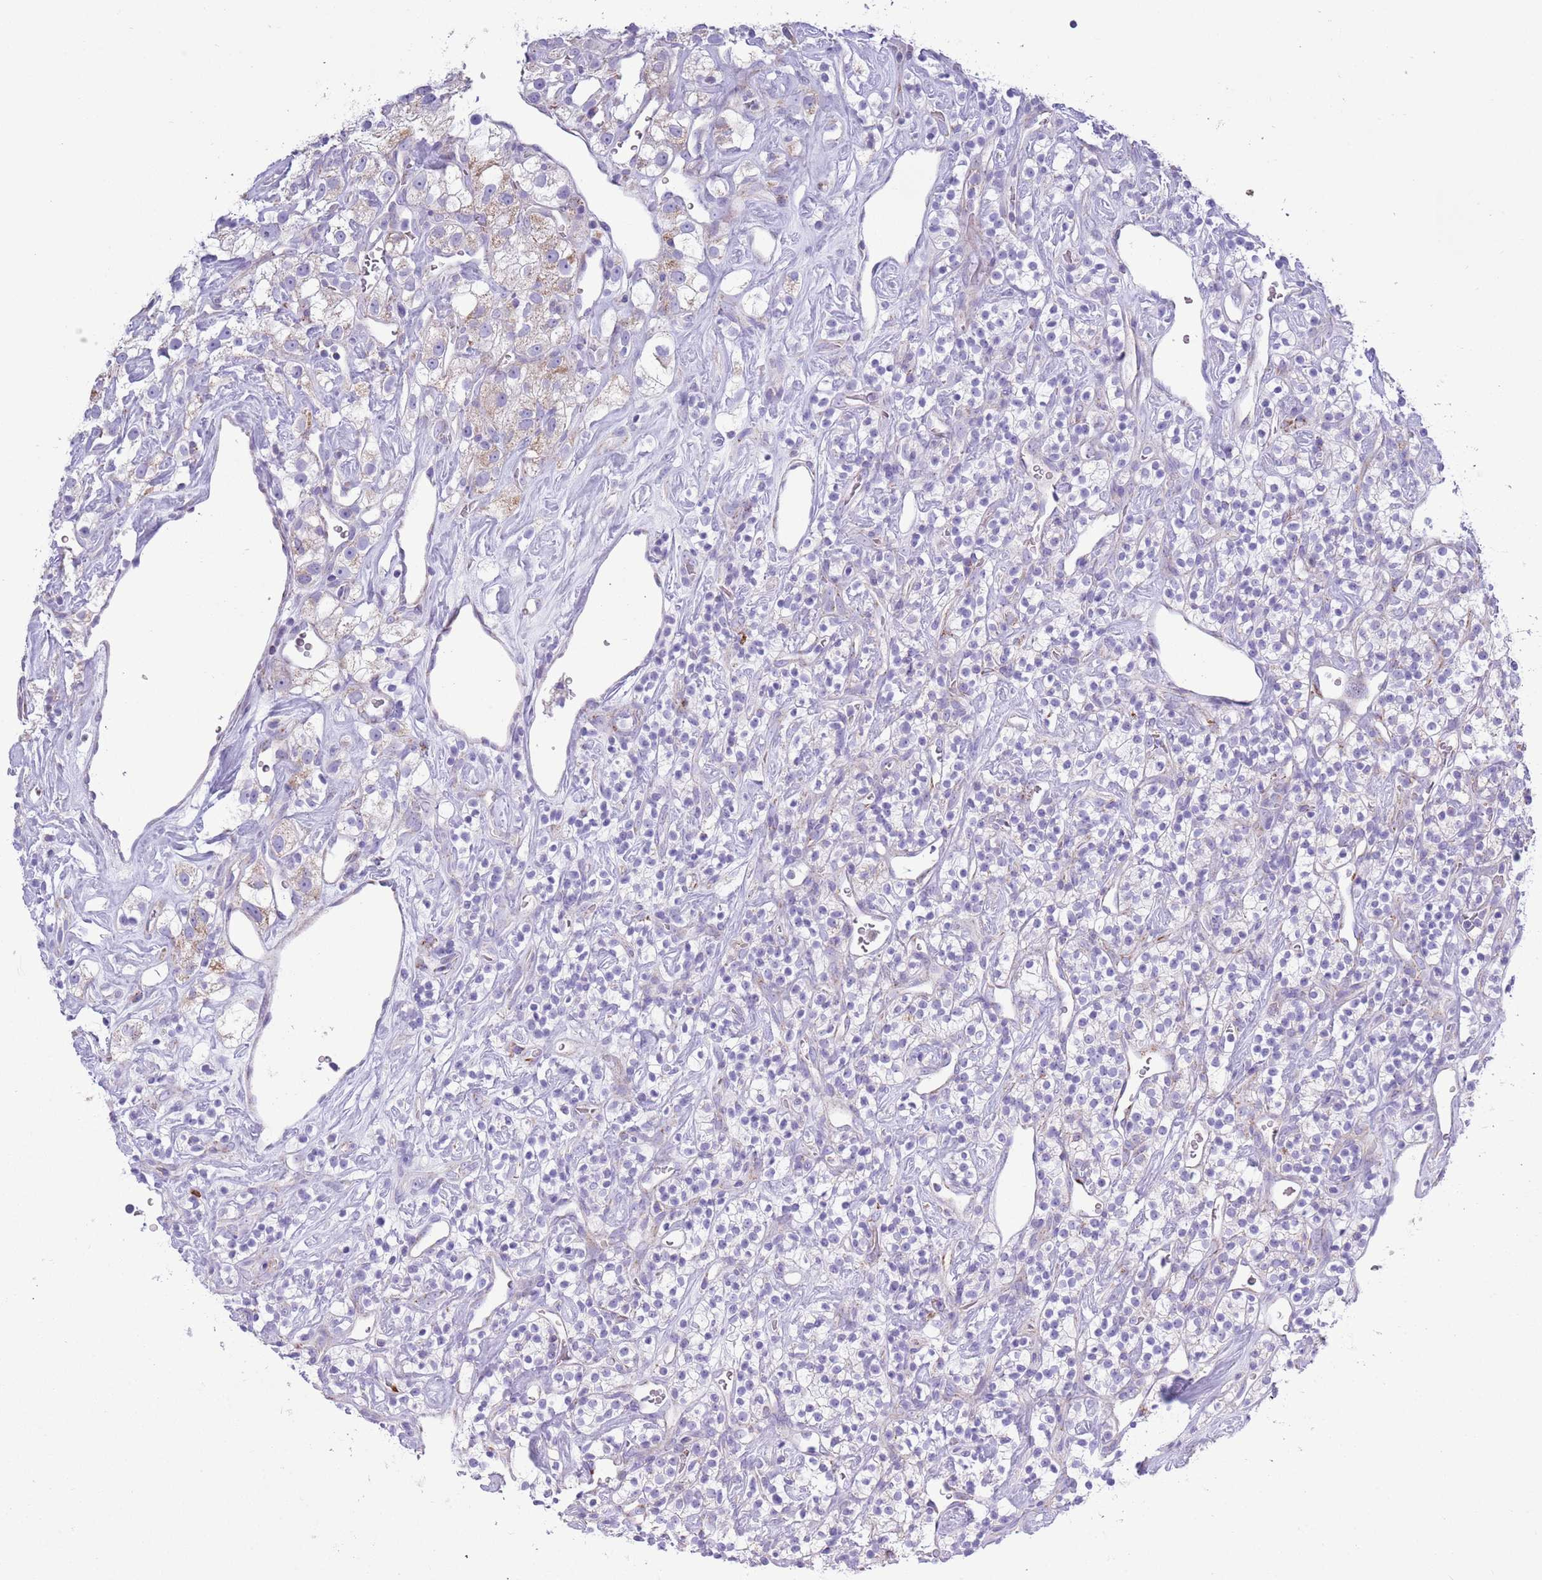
{"staining": {"intensity": "weak", "quantity": "<25%", "location": "cytoplasmic/membranous"}, "tissue": "renal cancer", "cell_type": "Tumor cells", "image_type": "cancer", "snomed": [{"axis": "morphology", "description": "Adenocarcinoma, NOS"}, {"axis": "topography", "description": "Kidney"}], "caption": "A high-resolution micrograph shows IHC staining of renal adenocarcinoma, which reveals no significant positivity in tumor cells. Nuclei are stained in blue.", "gene": "MOCOS", "patient": {"sex": "male", "age": 77}}